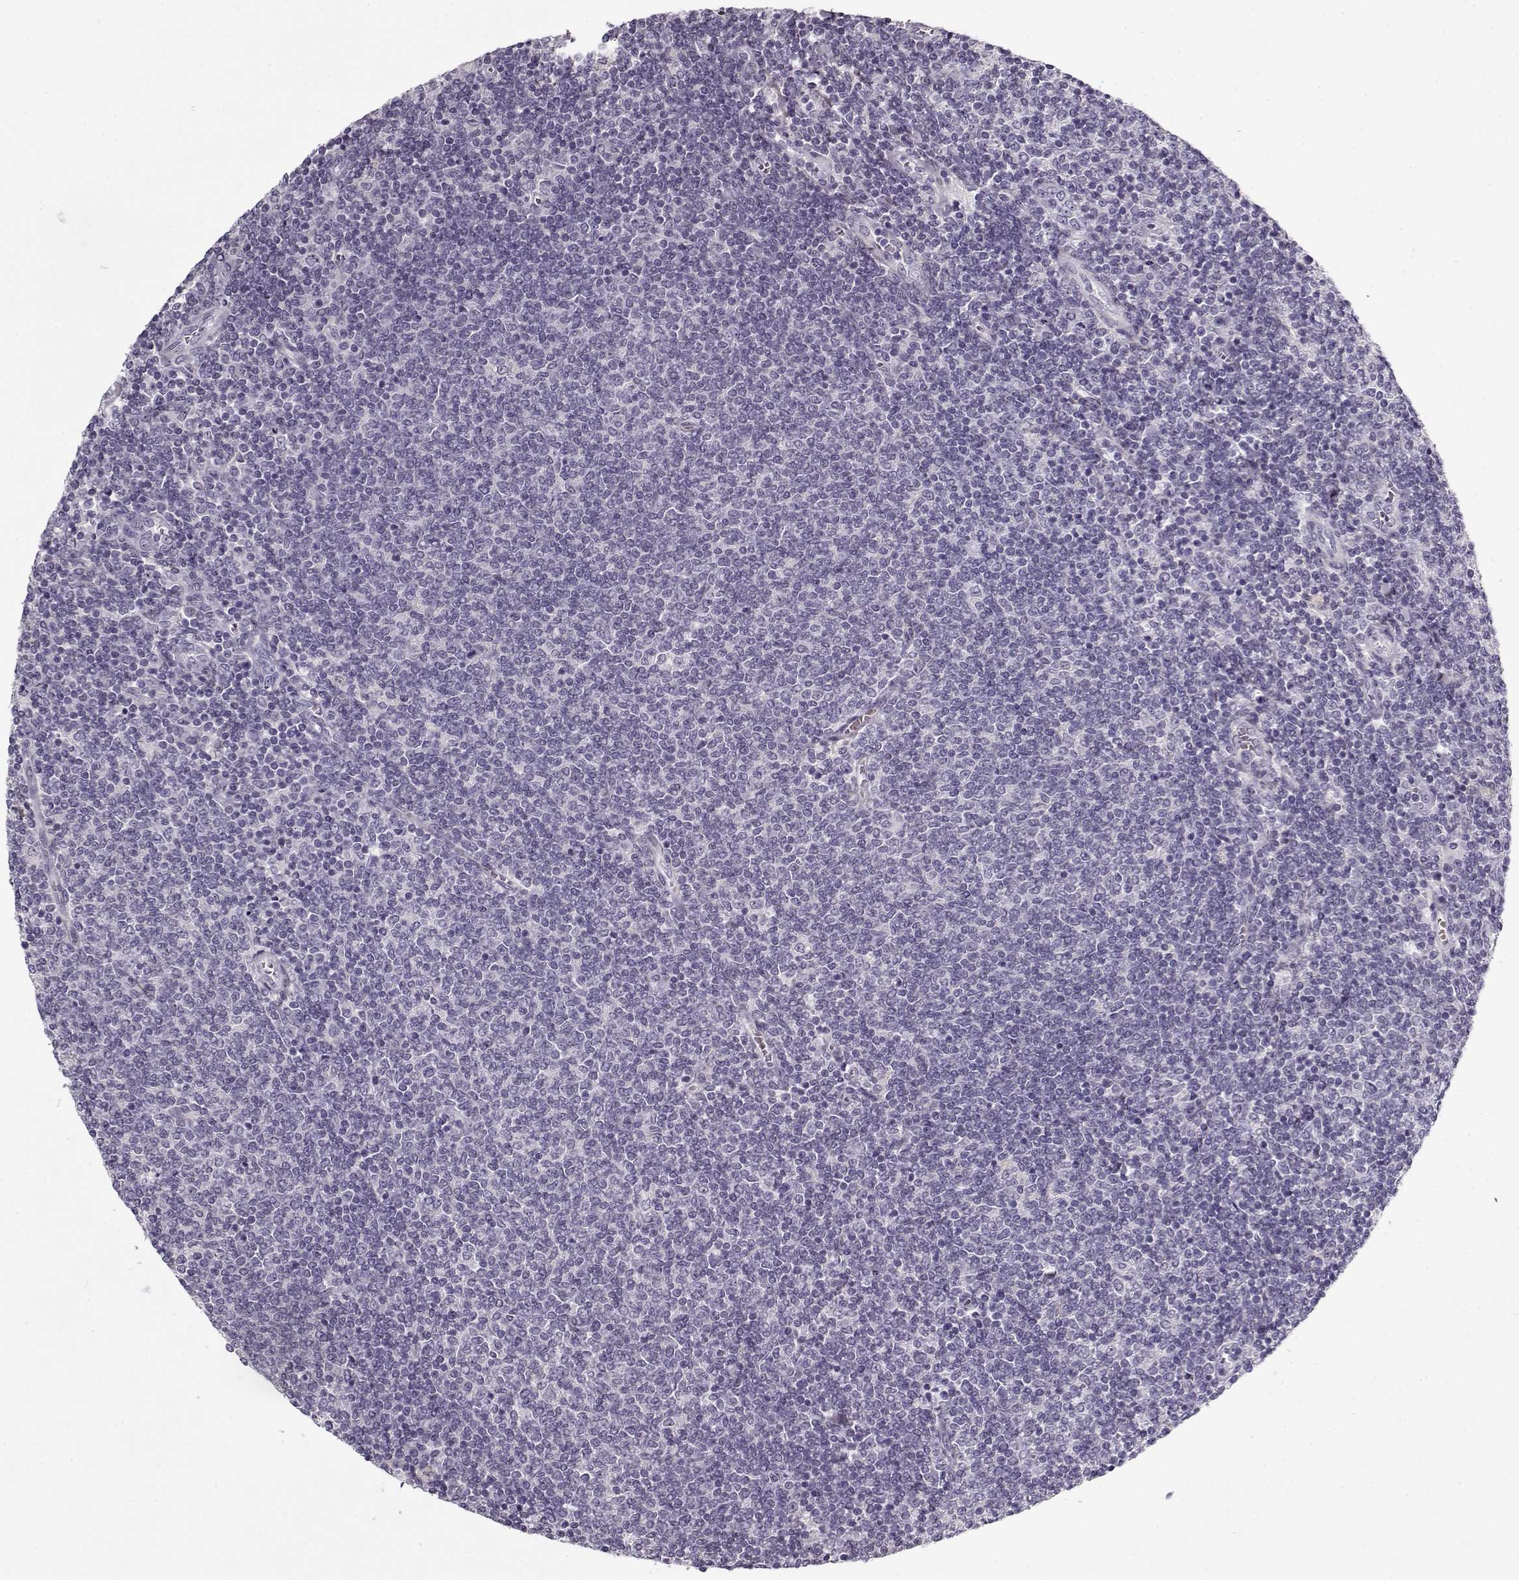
{"staining": {"intensity": "negative", "quantity": "none", "location": "none"}, "tissue": "lymphoma", "cell_type": "Tumor cells", "image_type": "cancer", "snomed": [{"axis": "morphology", "description": "Malignant lymphoma, non-Hodgkin's type, Low grade"}, {"axis": "topography", "description": "Lymph node"}], "caption": "Low-grade malignant lymphoma, non-Hodgkin's type was stained to show a protein in brown. There is no significant expression in tumor cells.", "gene": "LUM", "patient": {"sex": "male", "age": 52}}